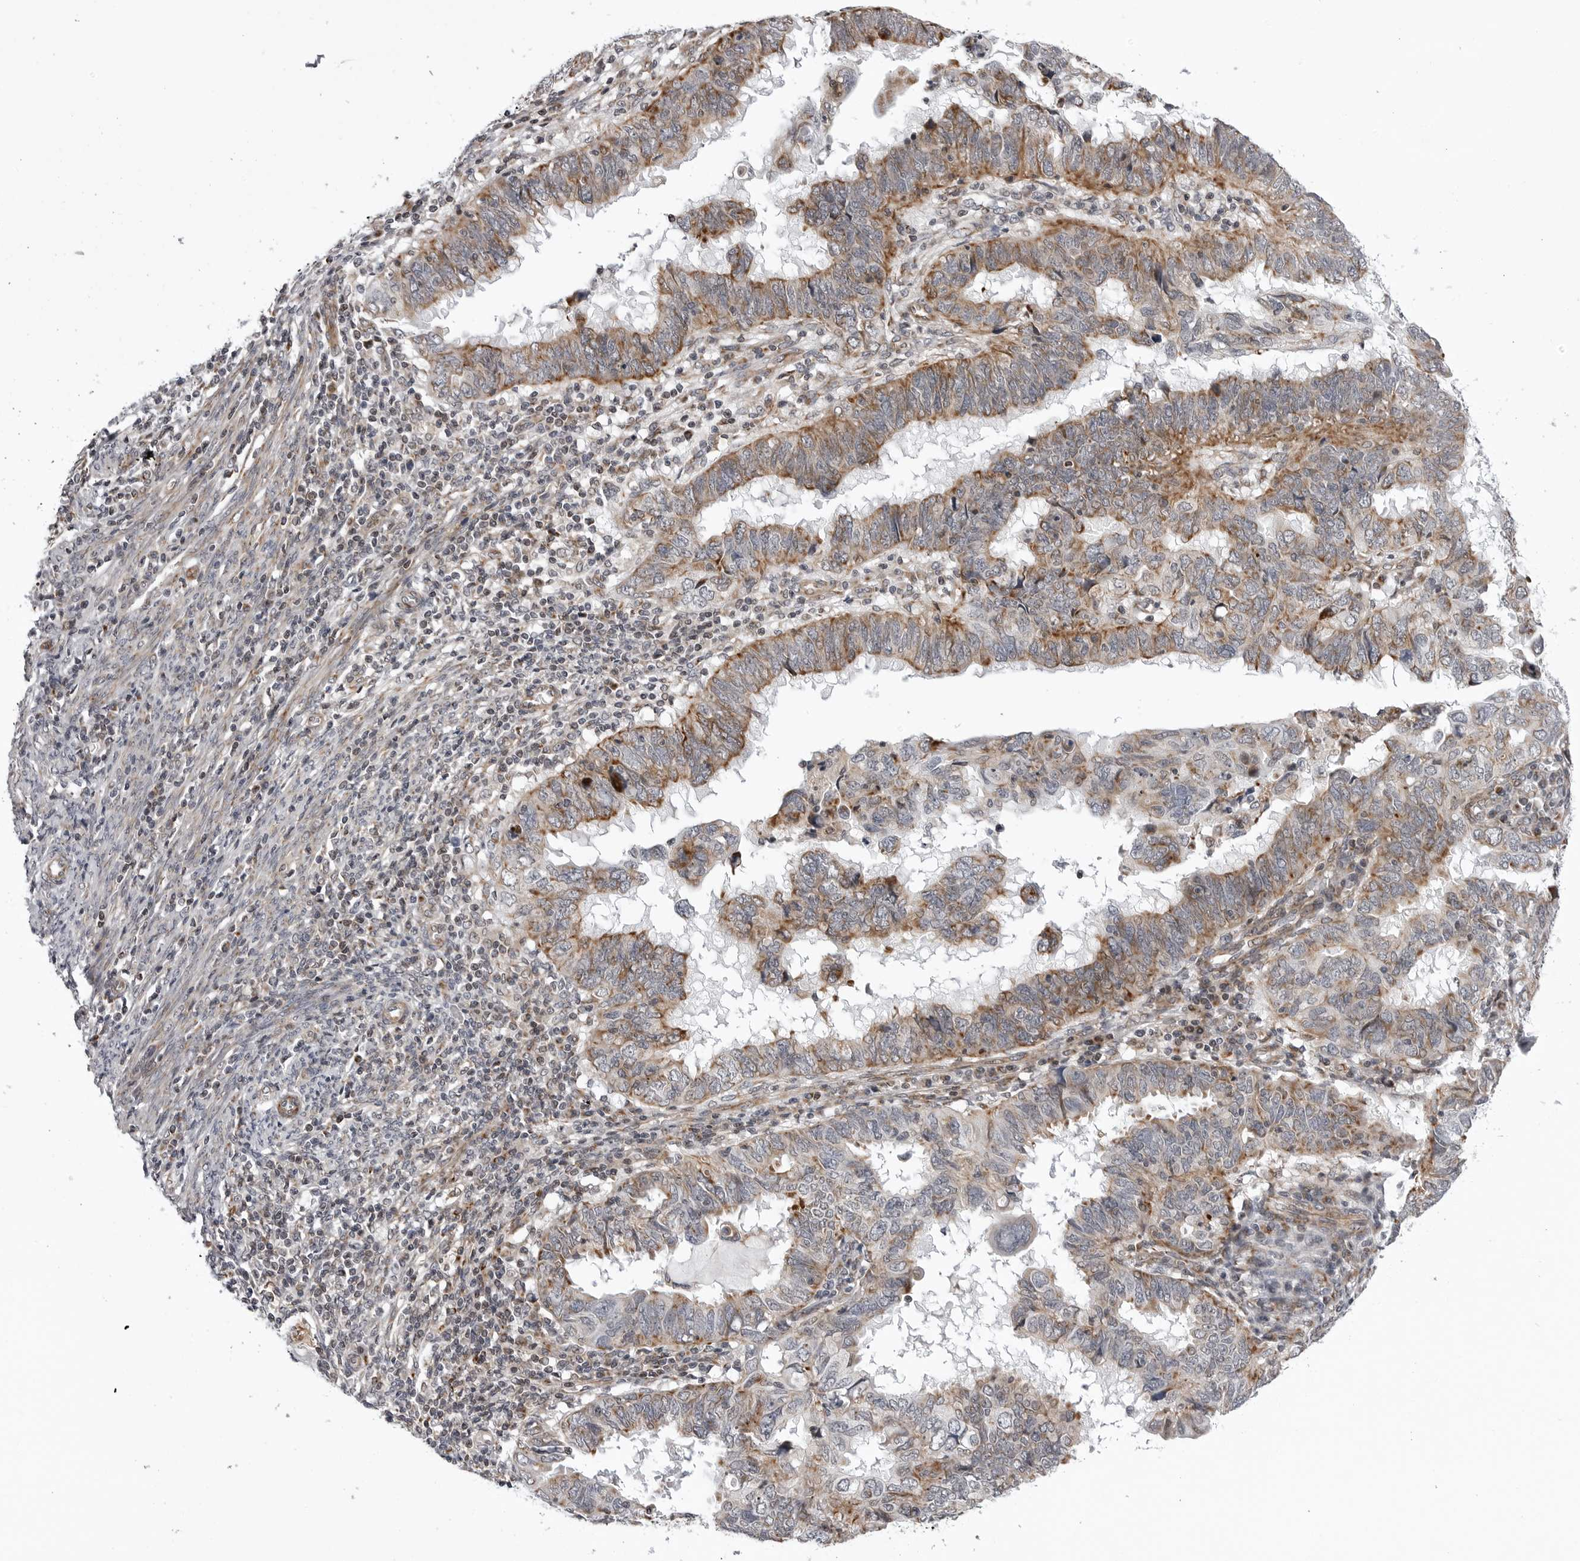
{"staining": {"intensity": "moderate", "quantity": ">75%", "location": "cytoplasmic/membranous"}, "tissue": "endometrial cancer", "cell_type": "Tumor cells", "image_type": "cancer", "snomed": [{"axis": "morphology", "description": "Adenocarcinoma, NOS"}, {"axis": "topography", "description": "Uterus"}], "caption": "Adenocarcinoma (endometrial) stained with DAB (3,3'-diaminobenzidine) immunohistochemistry (IHC) shows medium levels of moderate cytoplasmic/membranous expression in approximately >75% of tumor cells.", "gene": "CDK20", "patient": {"sex": "female", "age": 77}}